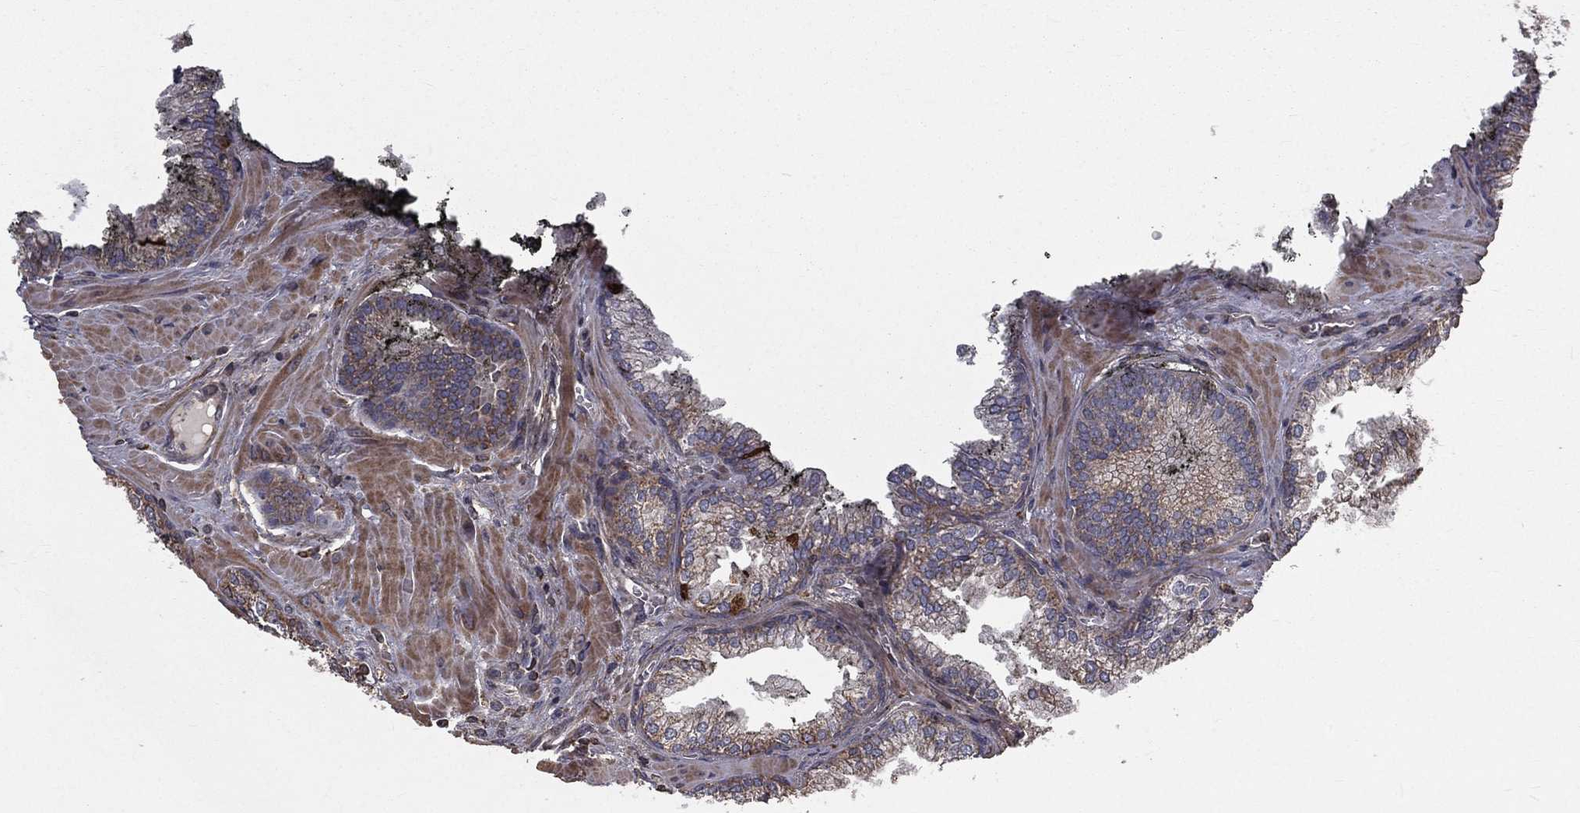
{"staining": {"intensity": "weak", "quantity": "<25%", "location": "cytoplasmic/membranous"}, "tissue": "prostate cancer", "cell_type": "Tumor cells", "image_type": "cancer", "snomed": [{"axis": "morphology", "description": "Adenocarcinoma, Low grade"}, {"axis": "topography", "description": "Prostate"}], "caption": "Immunohistochemistry (IHC) of human prostate cancer (adenocarcinoma (low-grade)) reveals no expression in tumor cells.", "gene": "OLFML1", "patient": {"sex": "male", "age": 72}}